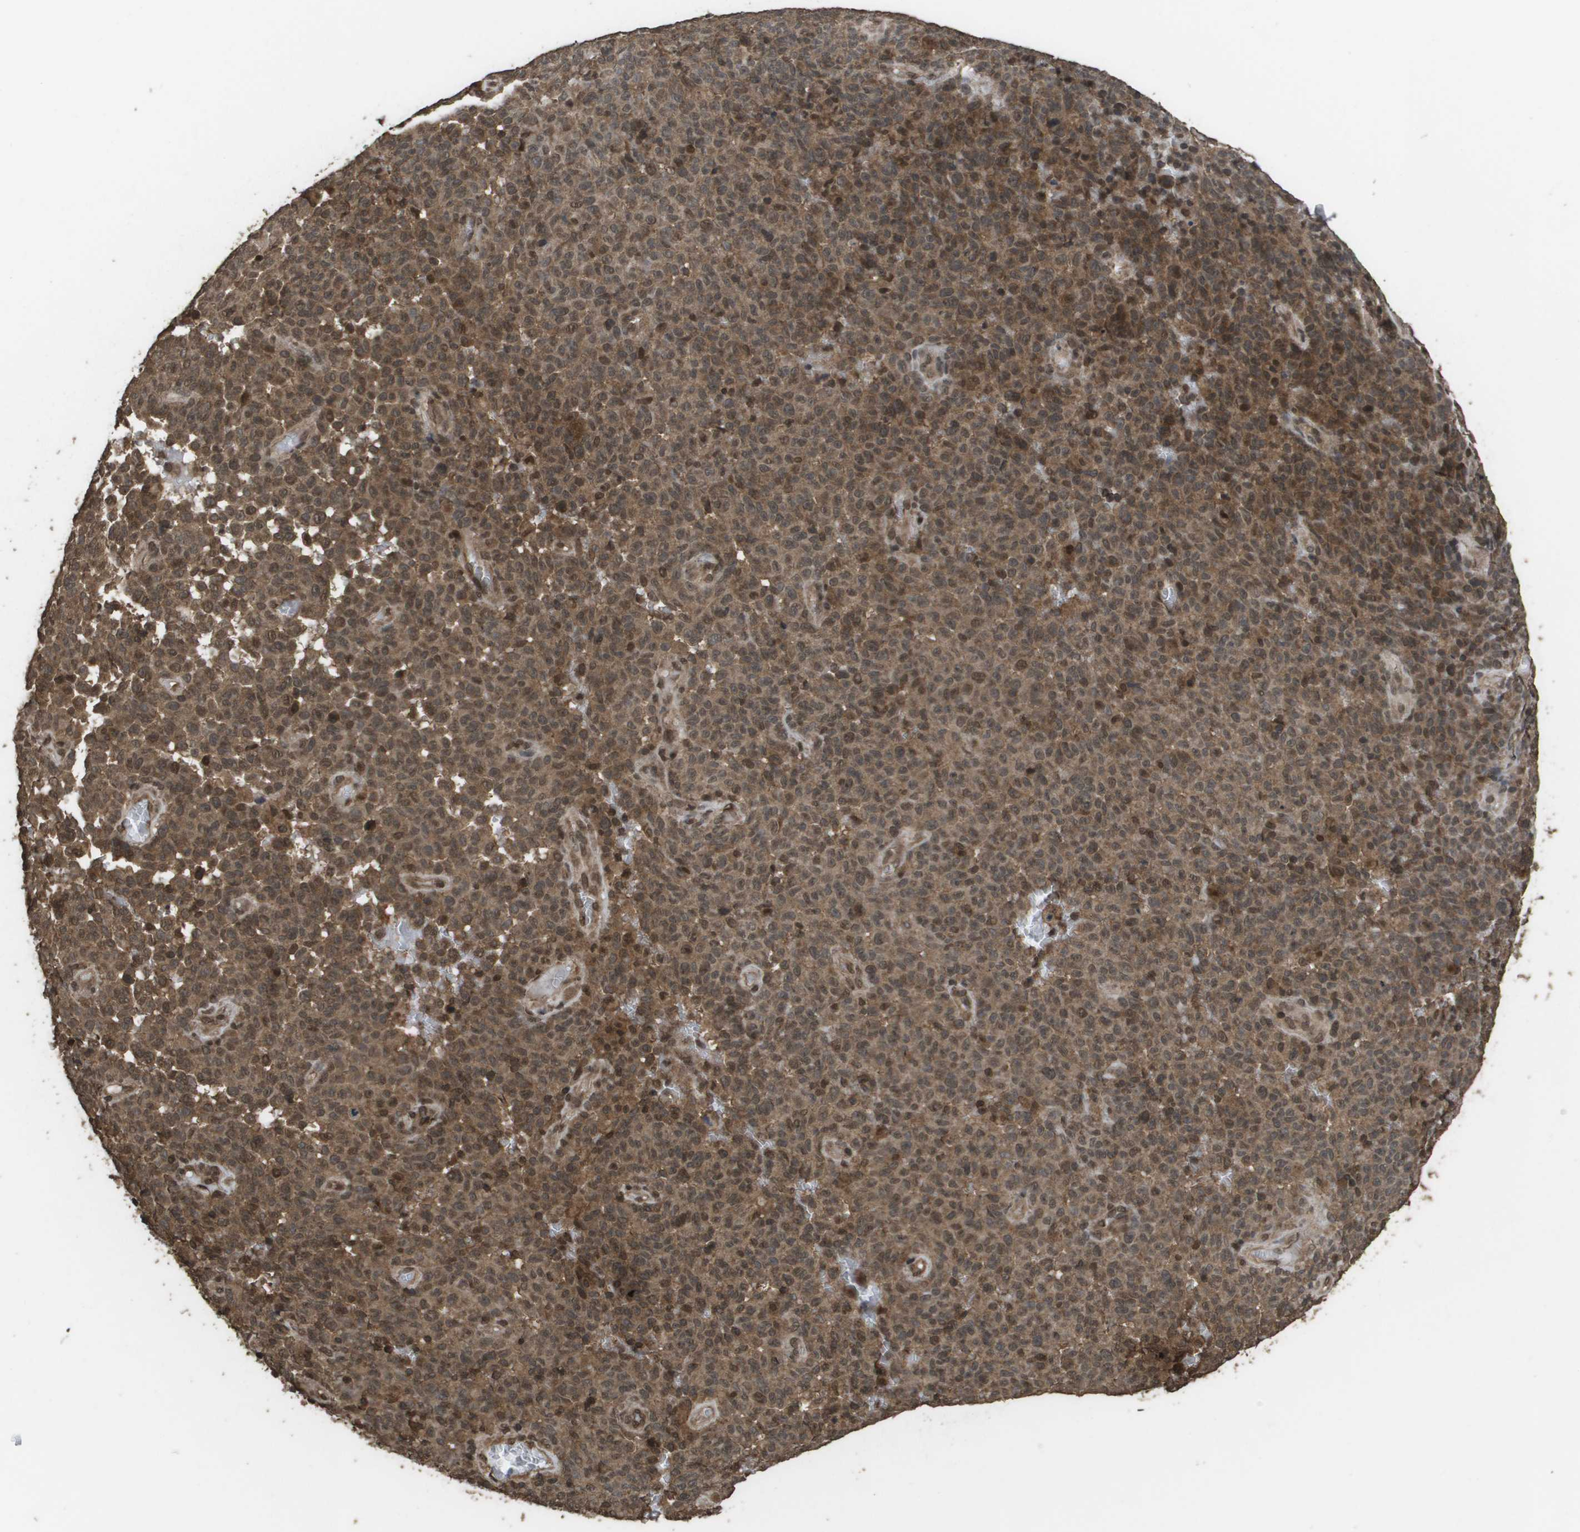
{"staining": {"intensity": "moderate", "quantity": ">75%", "location": "cytoplasmic/membranous"}, "tissue": "melanoma", "cell_type": "Tumor cells", "image_type": "cancer", "snomed": [{"axis": "morphology", "description": "Malignant melanoma, NOS"}, {"axis": "topography", "description": "Skin"}], "caption": "Human melanoma stained for a protein (brown) demonstrates moderate cytoplasmic/membranous positive positivity in approximately >75% of tumor cells.", "gene": "AXIN2", "patient": {"sex": "female", "age": 82}}